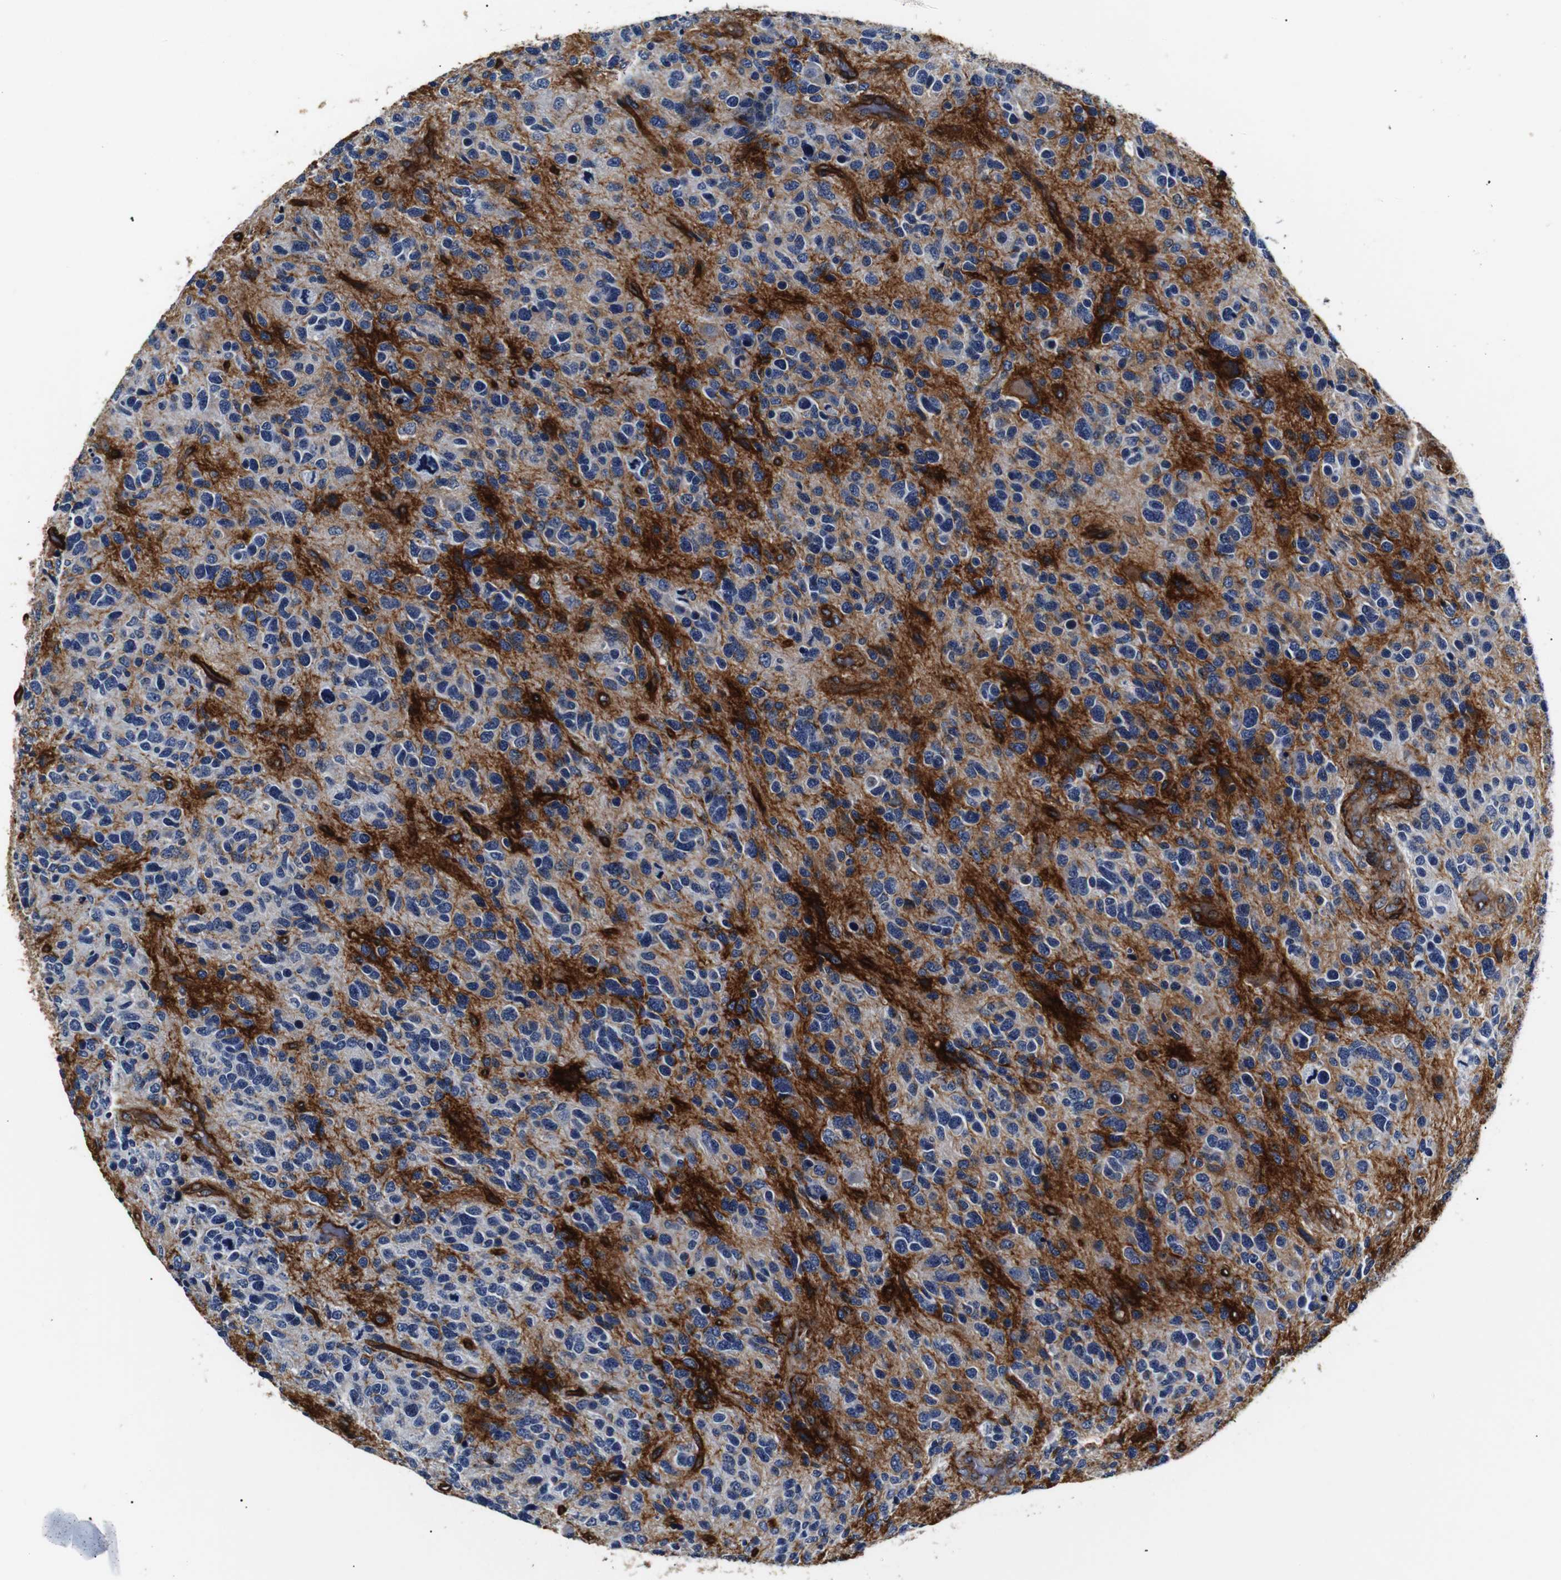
{"staining": {"intensity": "strong", "quantity": "<25%", "location": "cytoplasmic/membranous"}, "tissue": "glioma", "cell_type": "Tumor cells", "image_type": "cancer", "snomed": [{"axis": "morphology", "description": "Glioma, malignant, High grade"}, {"axis": "topography", "description": "Brain"}], "caption": "DAB (3,3'-diaminobenzidine) immunohistochemical staining of malignant glioma (high-grade) demonstrates strong cytoplasmic/membranous protein expression in approximately <25% of tumor cells.", "gene": "CAV2", "patient": {"sex": "female", "age": 58}}